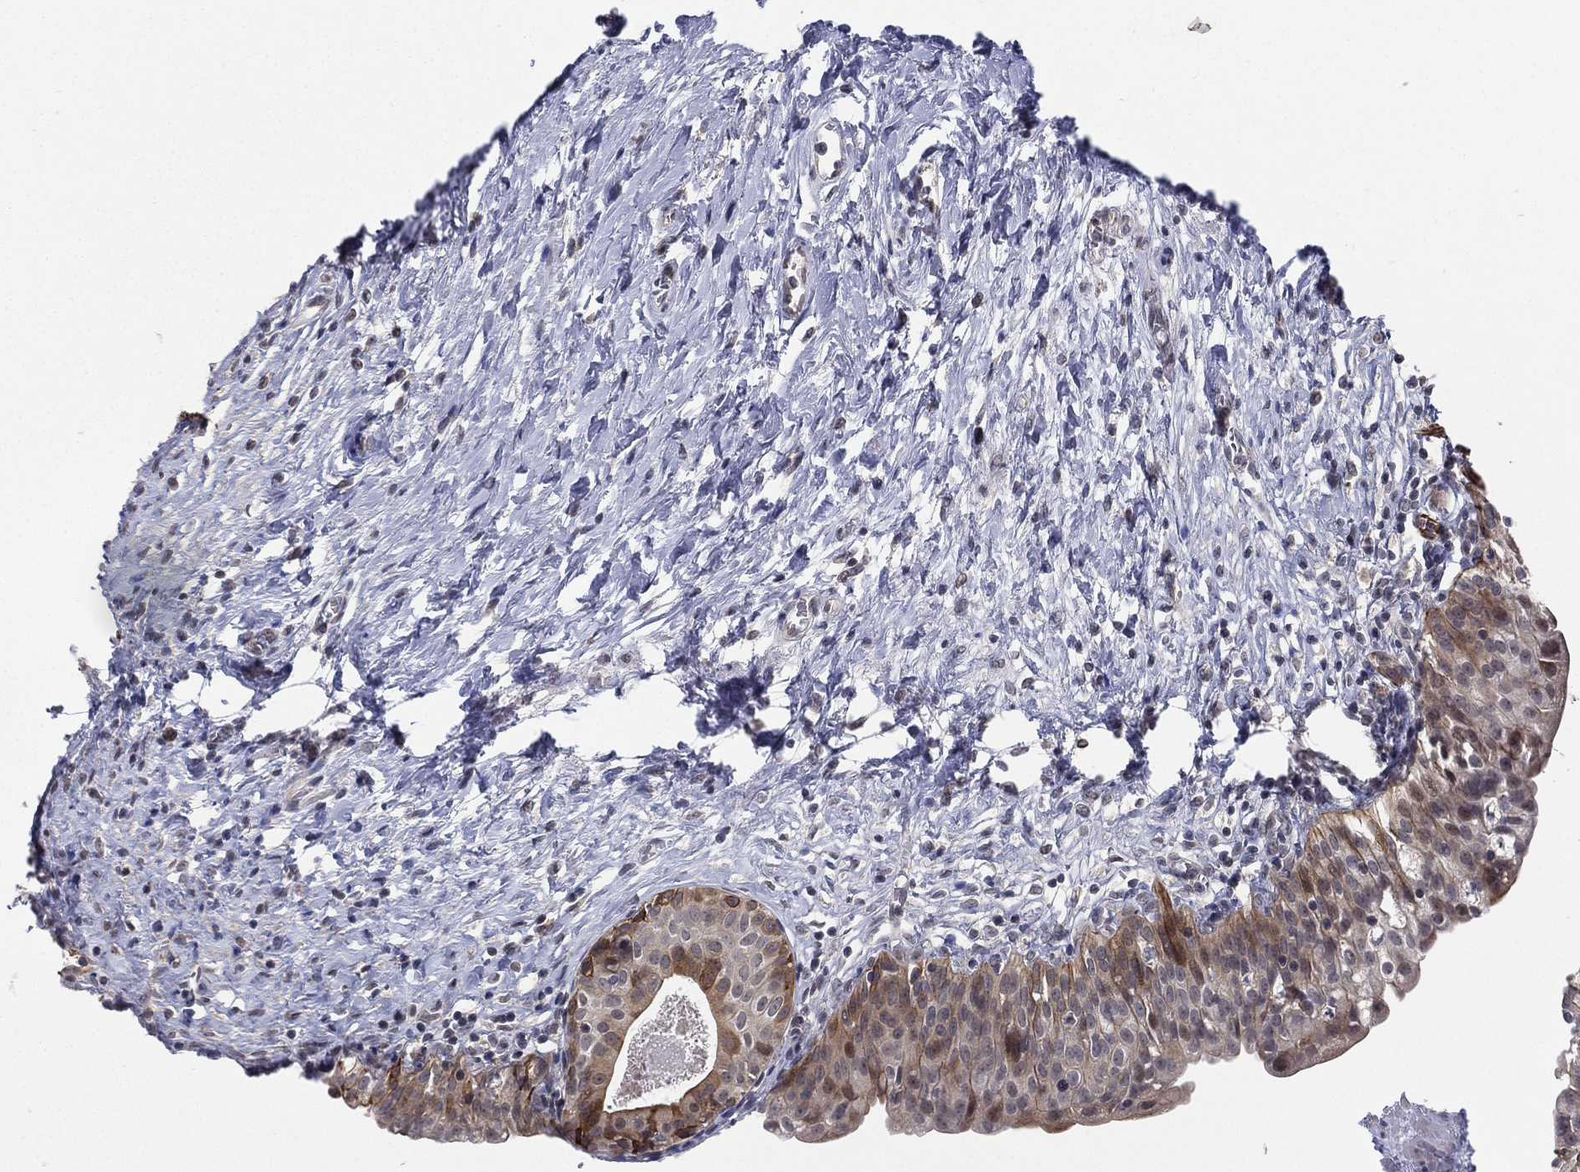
{"staining": {"intensity": "moderate", "quantity": "<25%", "location": "cytoplasmic/membranous"}, "tissue": "urinary bladder", "cell_type": "Urothelial cells", "image_type": "normal", "snomed": [{"axis": "morphology", "description": "Normal tissue, NOS"}, {"axis": "topography", "description": "Urinary bladder"}], "caption": "An immunohistochemistry (IHC) photomicrograph of benign tissue is shown. Protein staining in brown highlights moderate cytoplasmic/membranous positivity in urinary bladder within urothelial cells. The staining was performed using DAB, with brown indicating positive protein expression. Nuclei are stained blue with hematoxylin.", "gene": "KAT14", "patient": {"sex": "male", "age": 76}}